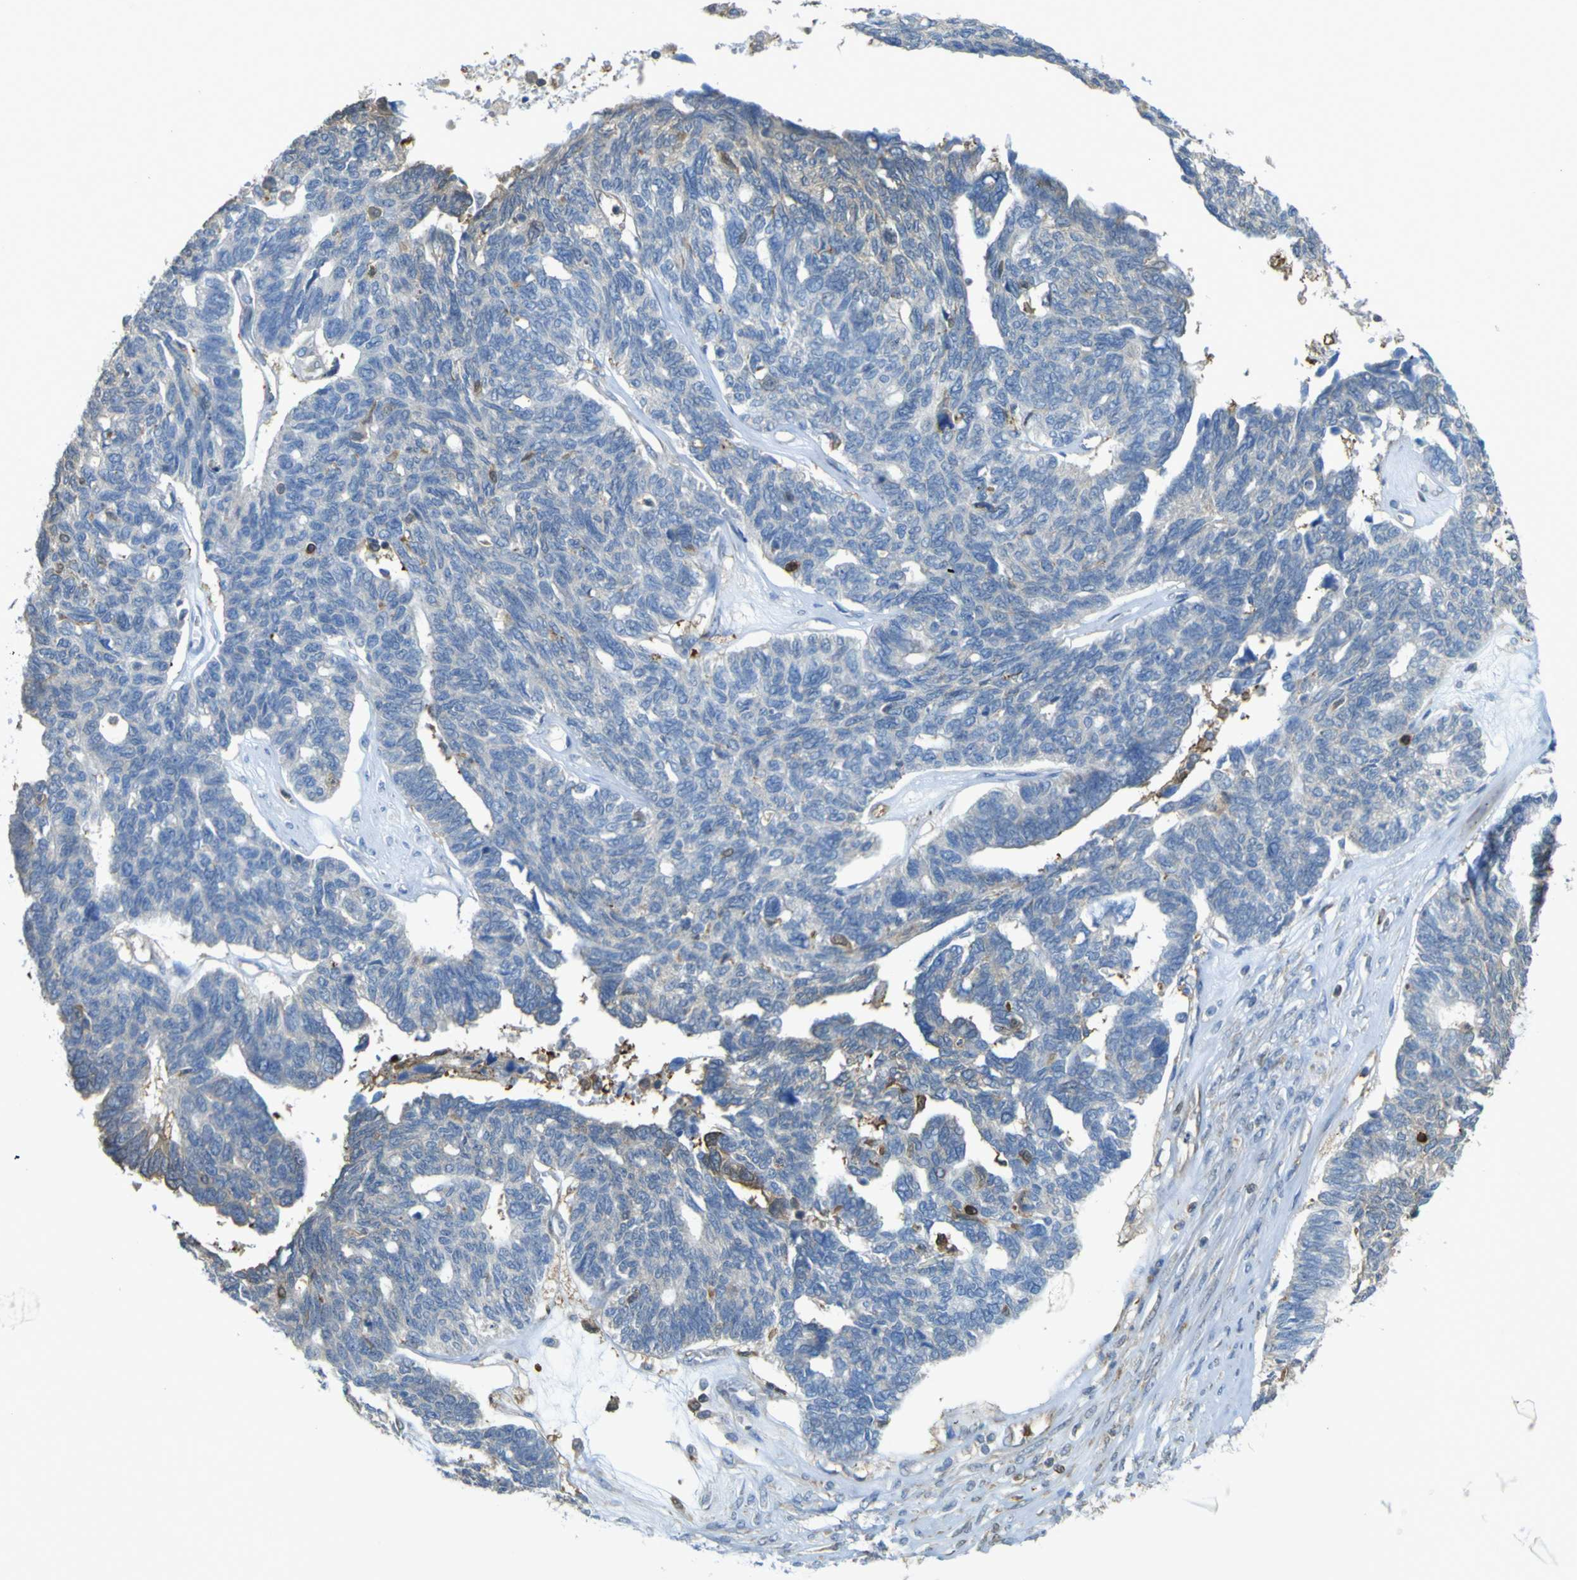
{"staining": {"intensity": "negative", "quantity": "none", "location": "none"}, "tissue": "ovarian cancer", "cell_type": "Tumor cells", "image_type": "cancer", "snomed": [{"axis": "morphology", "description": "Cystadenocarcinoma, serous, NOS"}, {"axis": "topography", "description": "Ovary"}], "caption": "Immunohistochemistry (IHC) of human ovarian cancer demonstrates no positivity in tumor cells.", "gene": "ABHD3", "patient": {"sex": "female", "age": 79}}